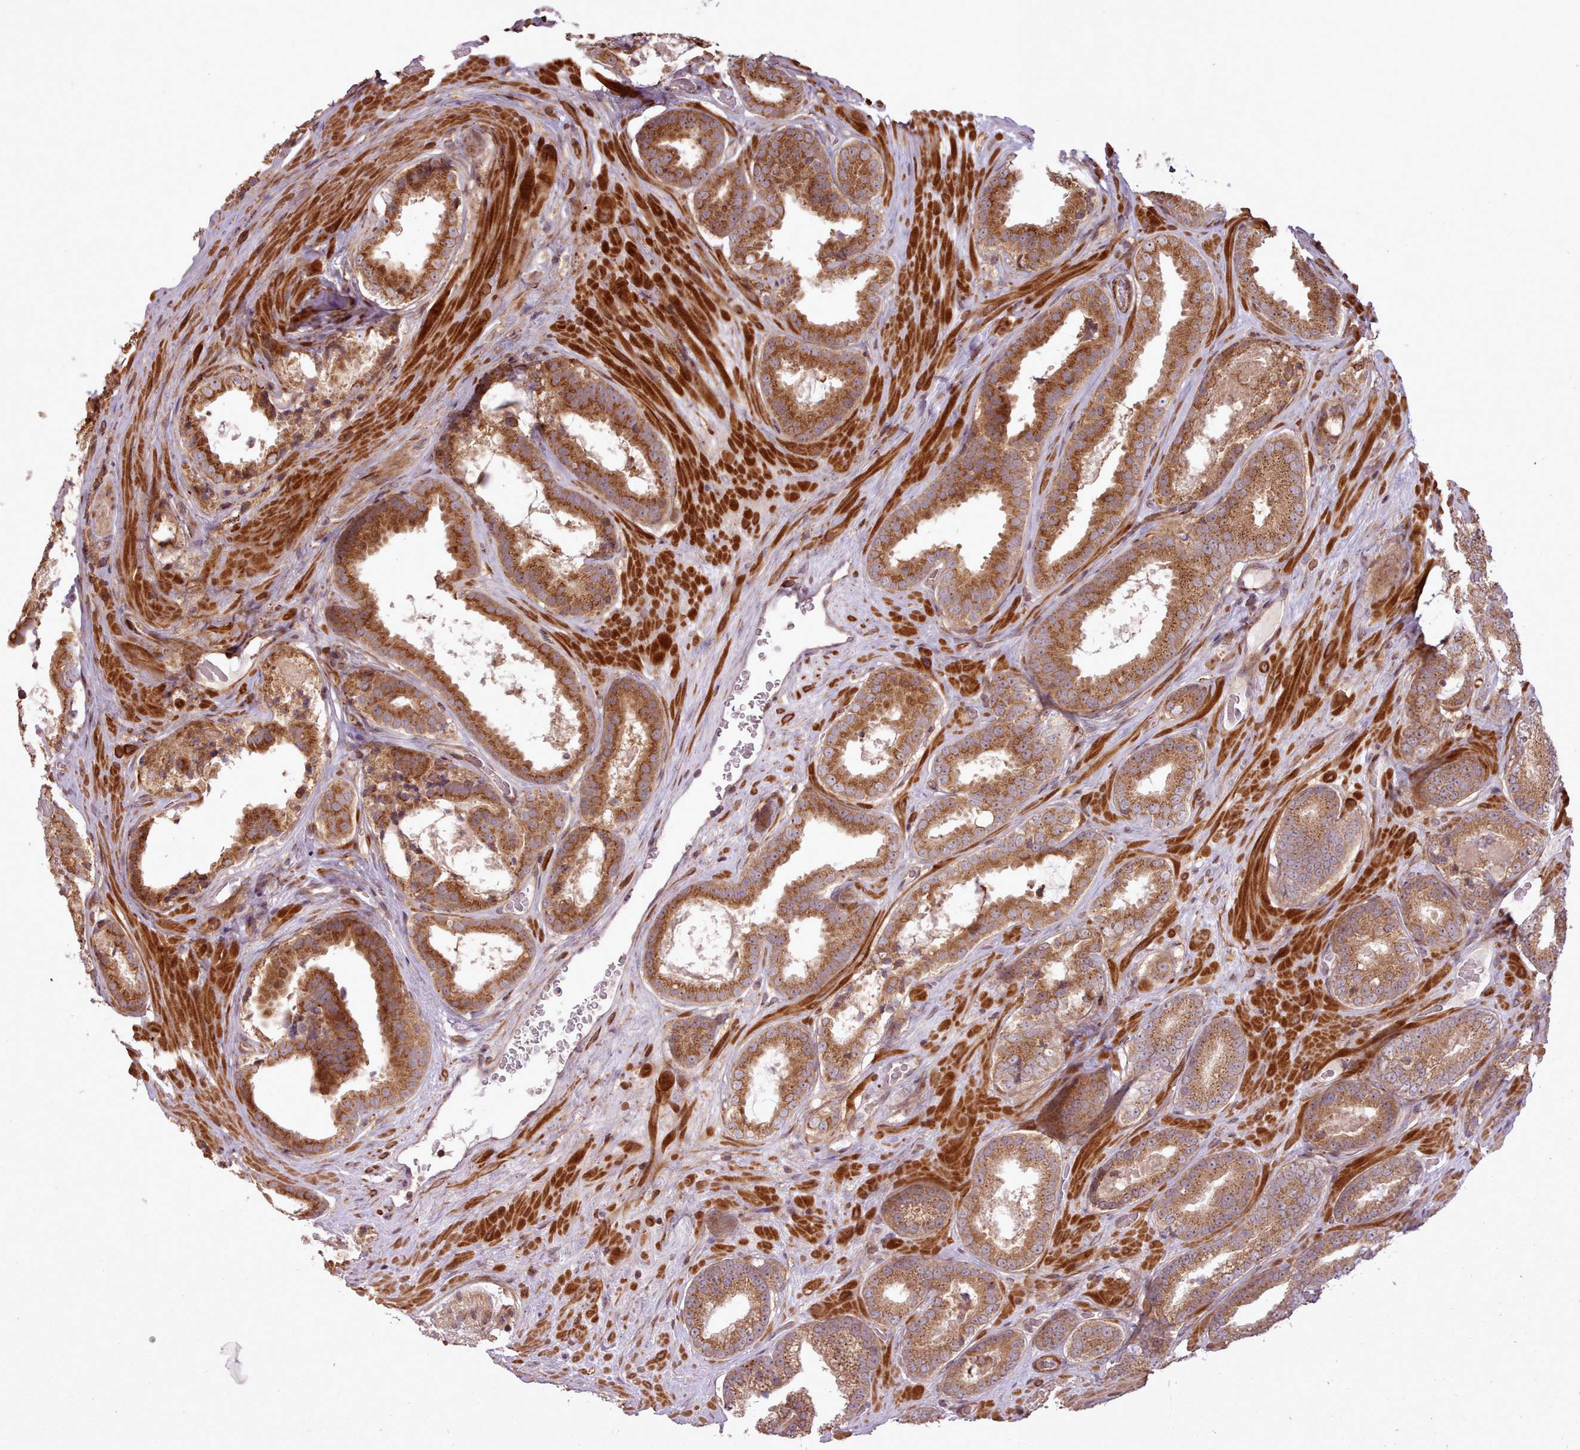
{"staining": {"intensity": "strong", "quantity": ">75%", "location": "cytoplasmic/membranous"}, "tissue": "prostate cancer", "cell_type": "Tumor cells", "image_type": "cancer", "snomed": [{"axis": "morphology", "description": "Adenocarcinoma, Low grade"}, {"axis": "topography", "description": "Prostate"}], "caption": "Protein staining of adenocarcinoma (low-grade) (prostate) tissue shows strong cytoplasmic/membranous staining in approximately >75% of tumor cells. (DAB IHC, brown staining for protein, blue staining for nuclei).", "gene": "NLRP7", "patient": {"sex": "male", "age": 57}}